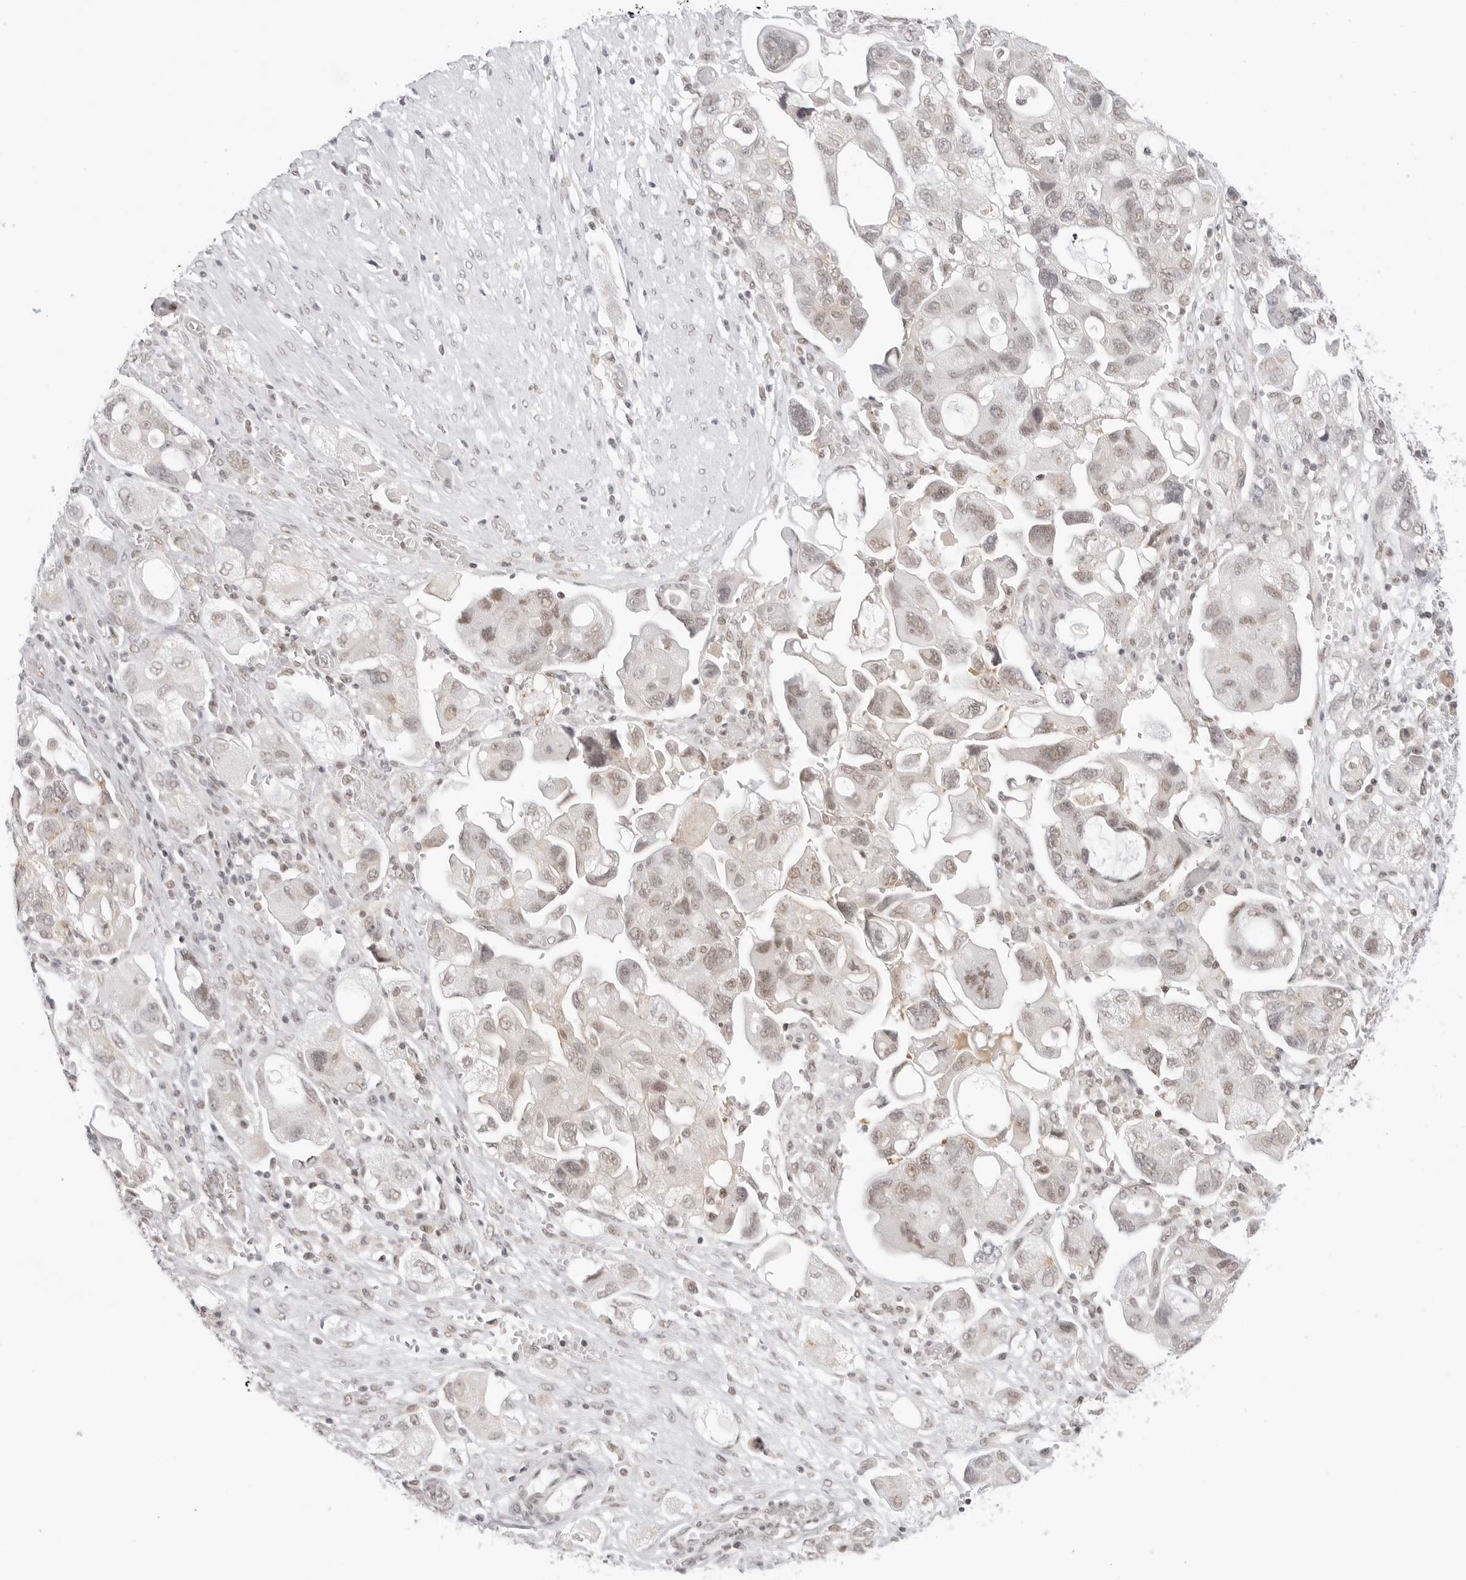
{"staining": {"intensity": "weak", "quantity": "25%-75%", "location": "nuclear"}, "tissue": "ovarian cancer", "cell_type": "Tumor cells", "image_type": "cancer", "snomed": [{"axis": "morphology", "description": "Carcinoma, NOS"}, {"axis": "morphology", "description": "Cystadenocarcinoma, serous, NOS"}, {"axis": "topography", "description": "Ovary"}], "caption": "A high-resolution histopathology image shows immunohistochemistry staining of ovarian cancer, which demonstrates weak nuclear expression in approximately 25%-75% of tumor cells.", "gene": "TCIM", "patient": {"sex": "female", "age": 69}}